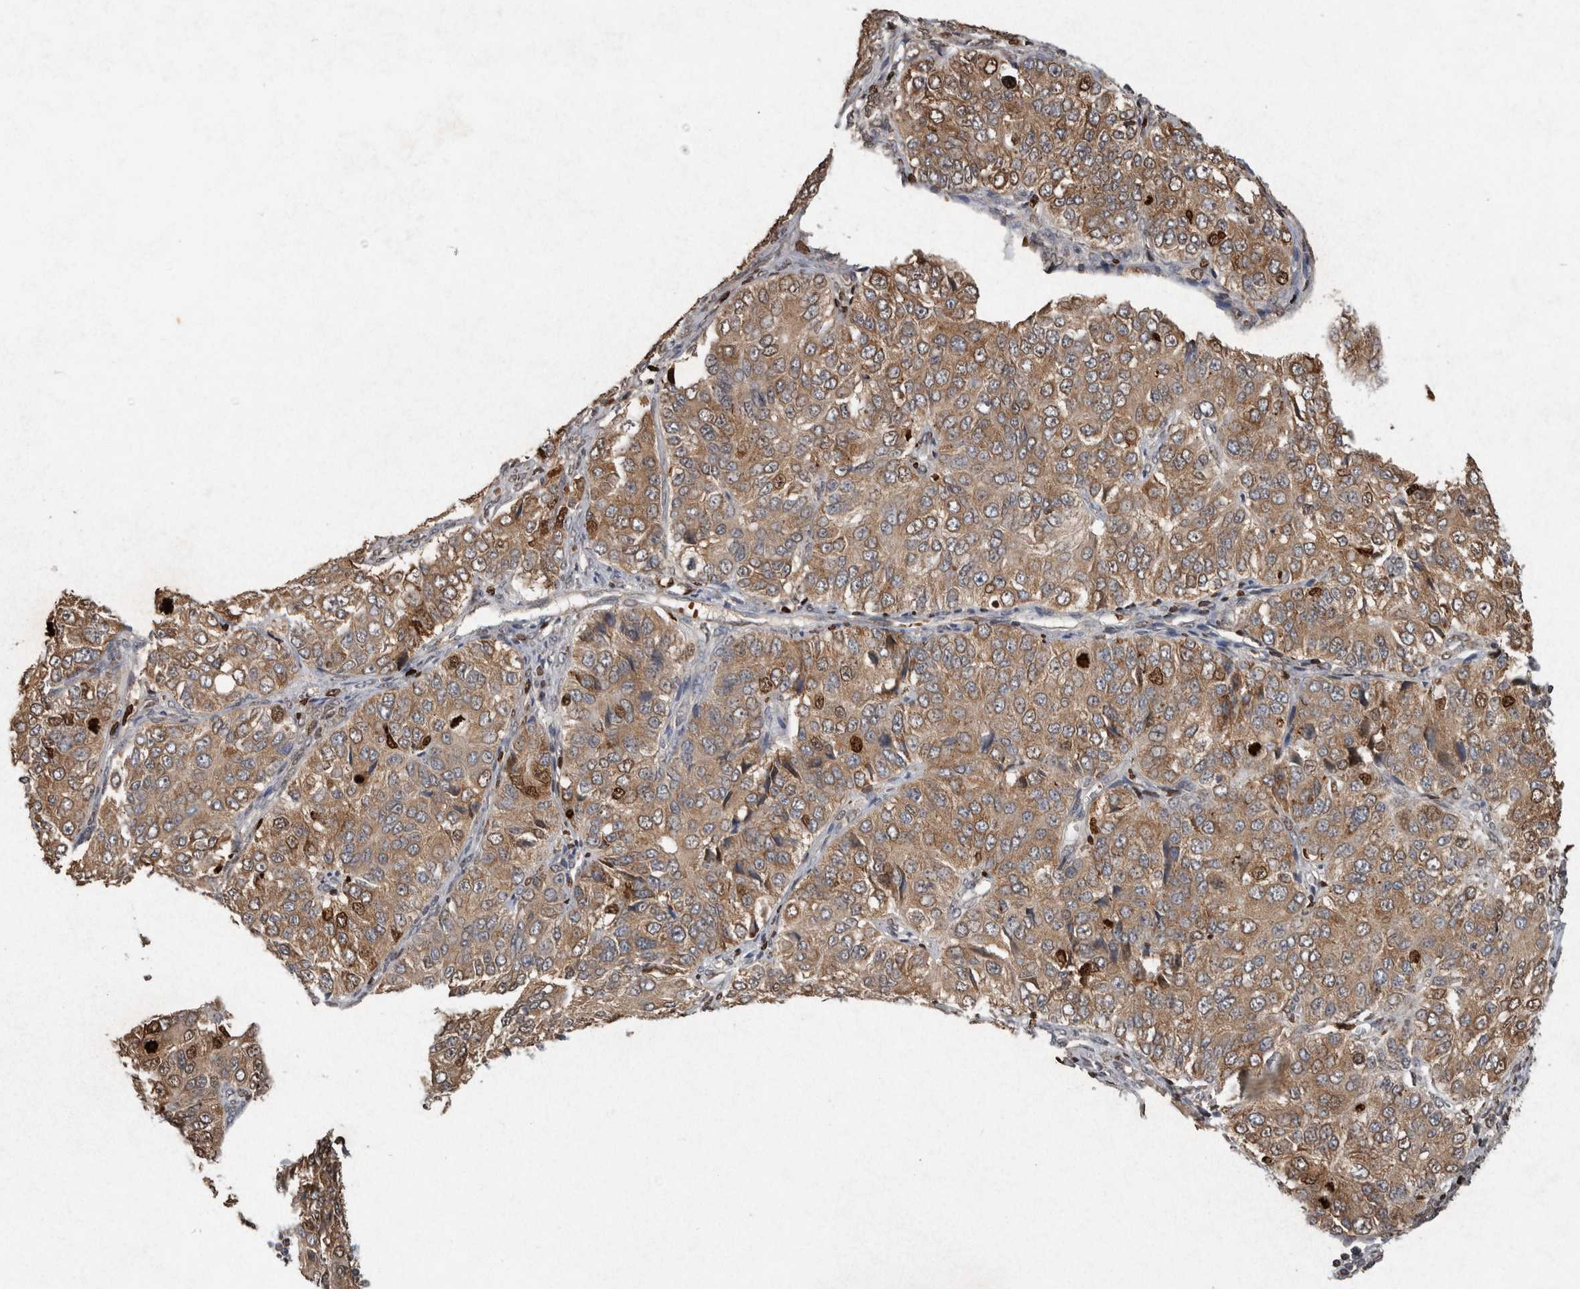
{"staining": {"intensity": "strong", "quantity": "25%-75%", "location": "cytoplasmic/membranous,nuclear"}, "tissue": "ovarian cancer", "cell_type": "Tumor cells", "image_type": "cancer", "snomed": [{"axis": "morphology", "description": "Carcinoma, endometroid"}, {"axis": "topography", "description": "Ovary"}], "caption": "Strong cytoplasmic/membranous and nuclear staining for a protein is identified in approximately 25%-75% of tumor cells of ovarian cancer (endometroid carcinoma) using immunohistochemistry.", "gene": "ADGRL3", "patient": {"sex": "female", "age": 51}}